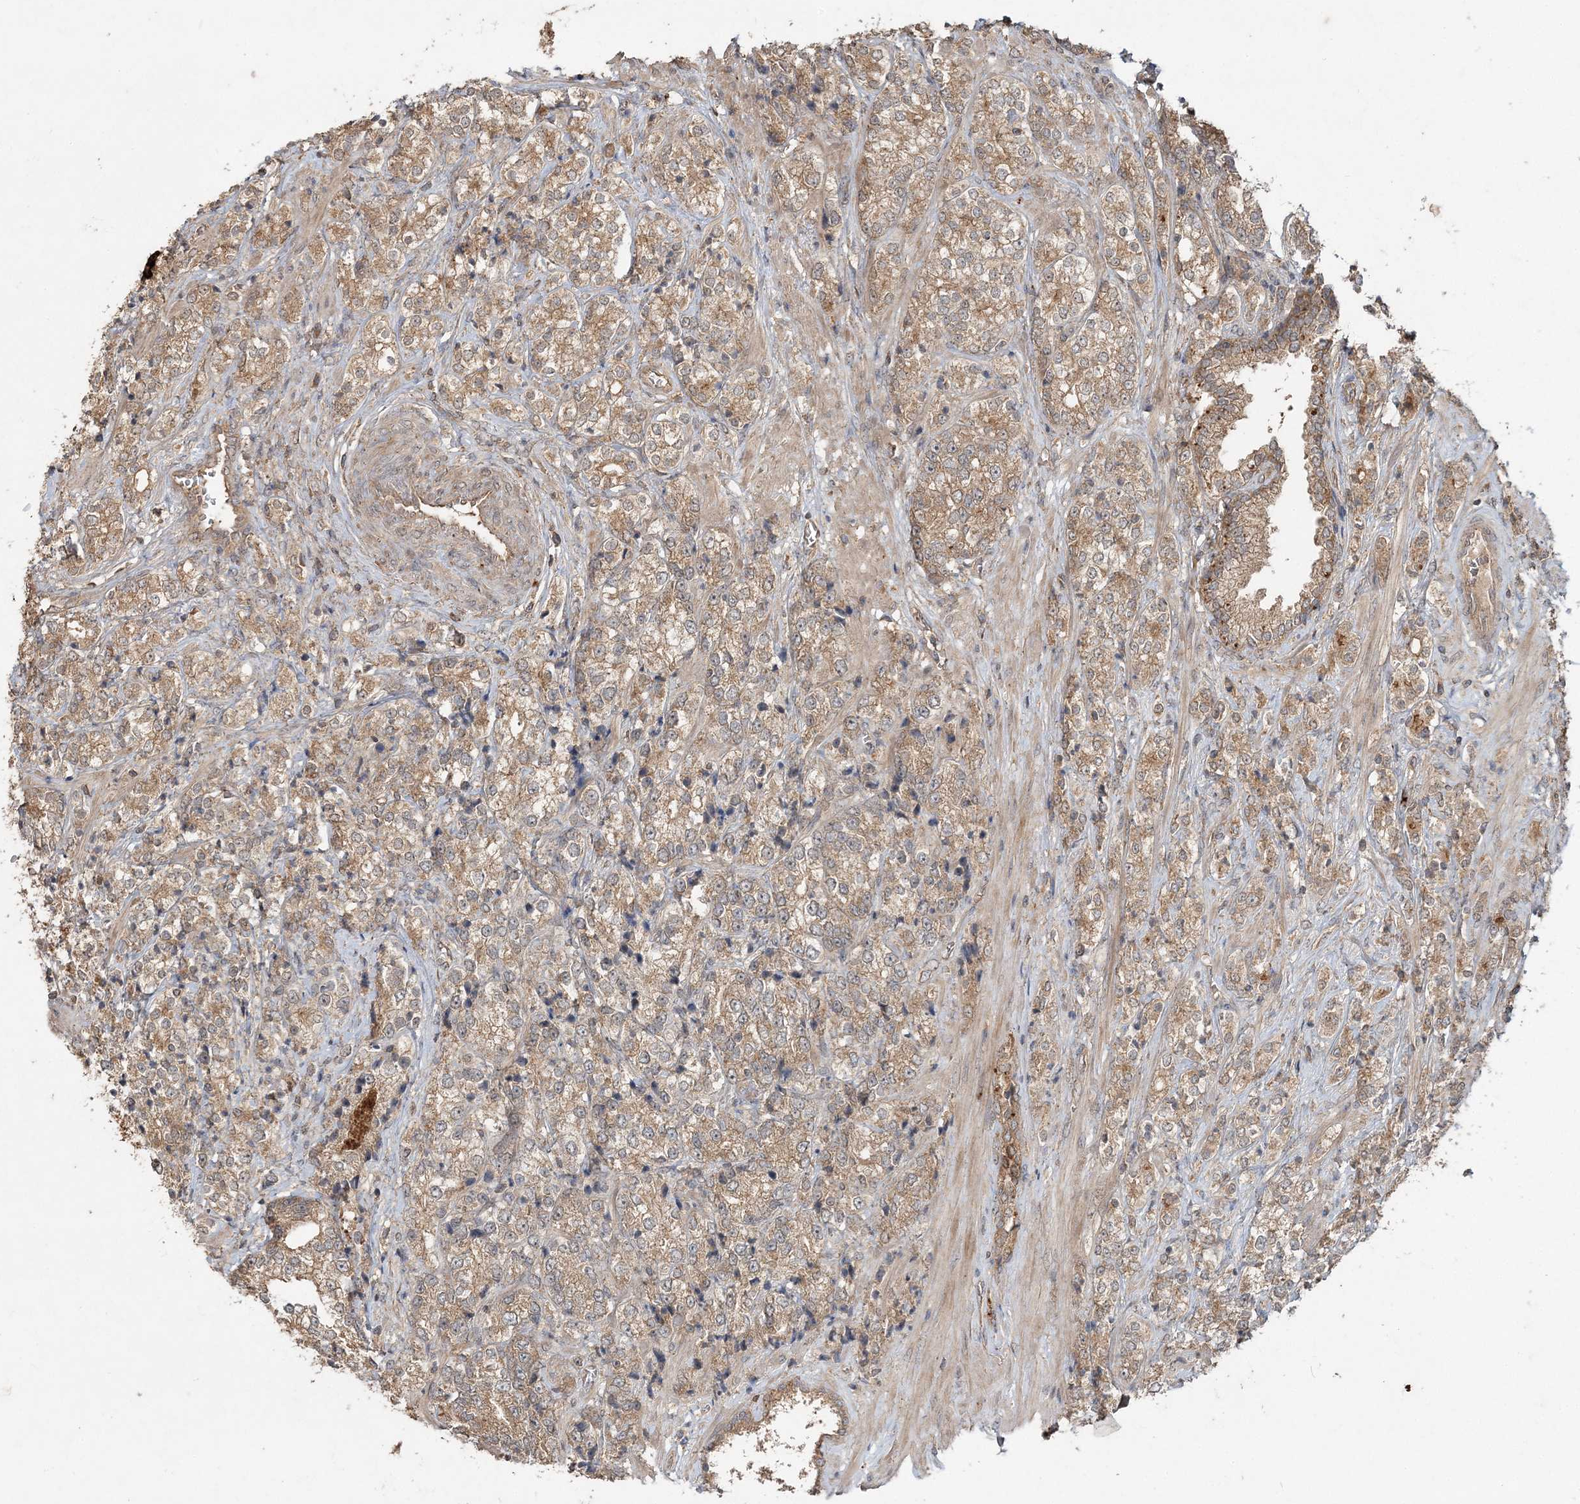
{"staining": {"intensity": "moderate", "quantity": ">75%", "location": "cytoplasmic/membranous"}, "tissue": "prostate cancer", "cell_type": "Tumor cells", "image_type": "cancer", "snomed": [{"axis": "morphology", "description": "Adenocarcinoma, High grade"}, {"axis": "topography", "description": "Prostate"}], "caption": "Moderate cytoplasmic/membranous protein staining is present in approximately >75% of tumor cells in prostate cancer.", "gene": "SPRY1", "patient": {"sex": "male", "age": 69}}